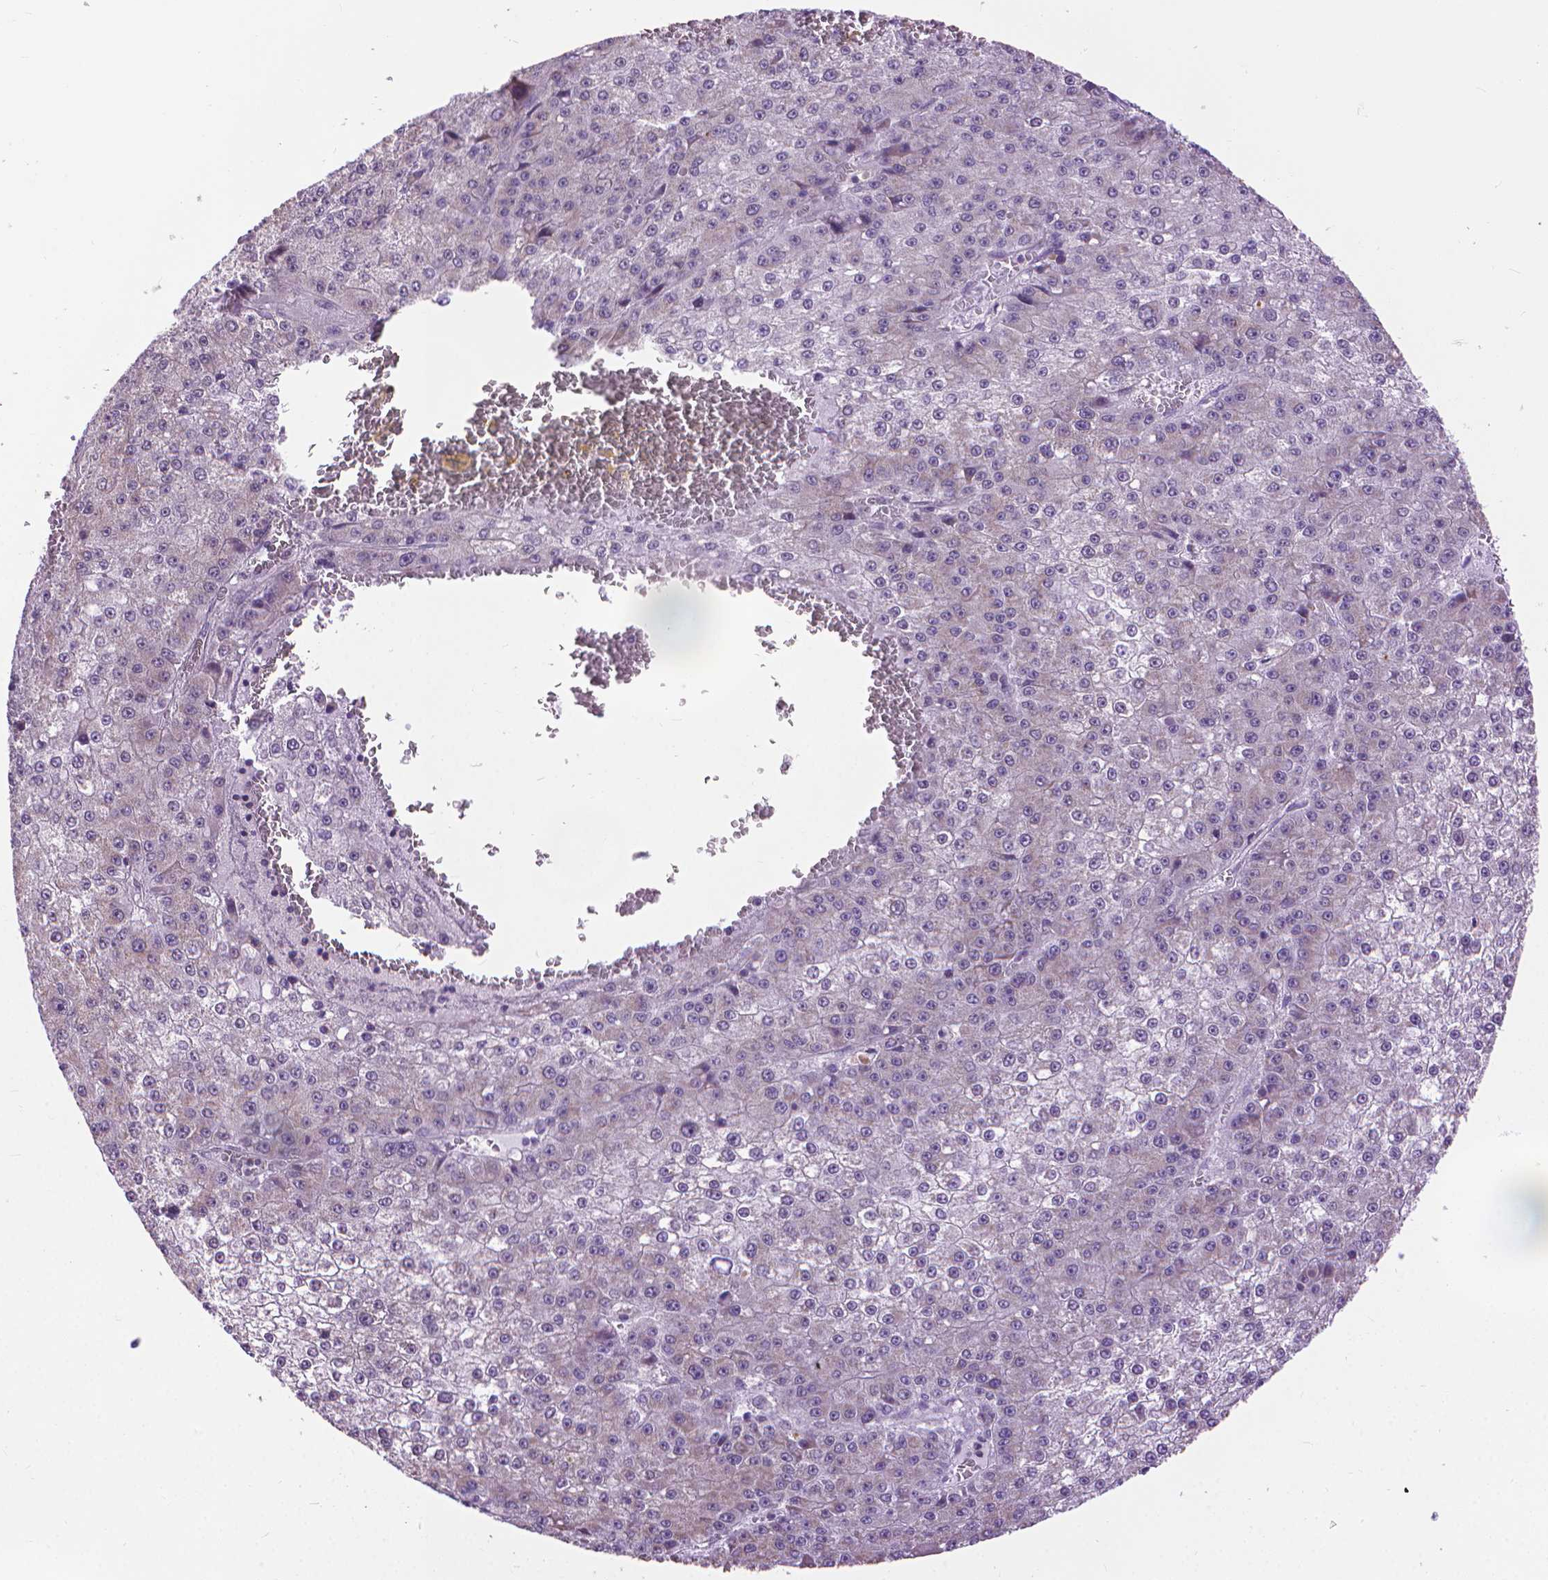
{"staining": {"intensity": "negative", "quantity": "none", "location": "none"}, "tissue": "liver cancer", "cell_type": "Tumor cells", "image_type": "cancer", "snomed": [{"axis": "morphology", "description": "Carcinoma, Hepatocellular, NOS"}, {"axis": "topography", "description": "Liver"}], "caption": "DAB (3,3'-diaminobenzidine) immunohistochemical staining of human liver cancer shows no significant staining in tumor cells. (DAB immunohistochemistry visualized using brightfield microscopy, high magnification).", "gene": "SYN1", "patient": {"sex": "female", "age": 73}}